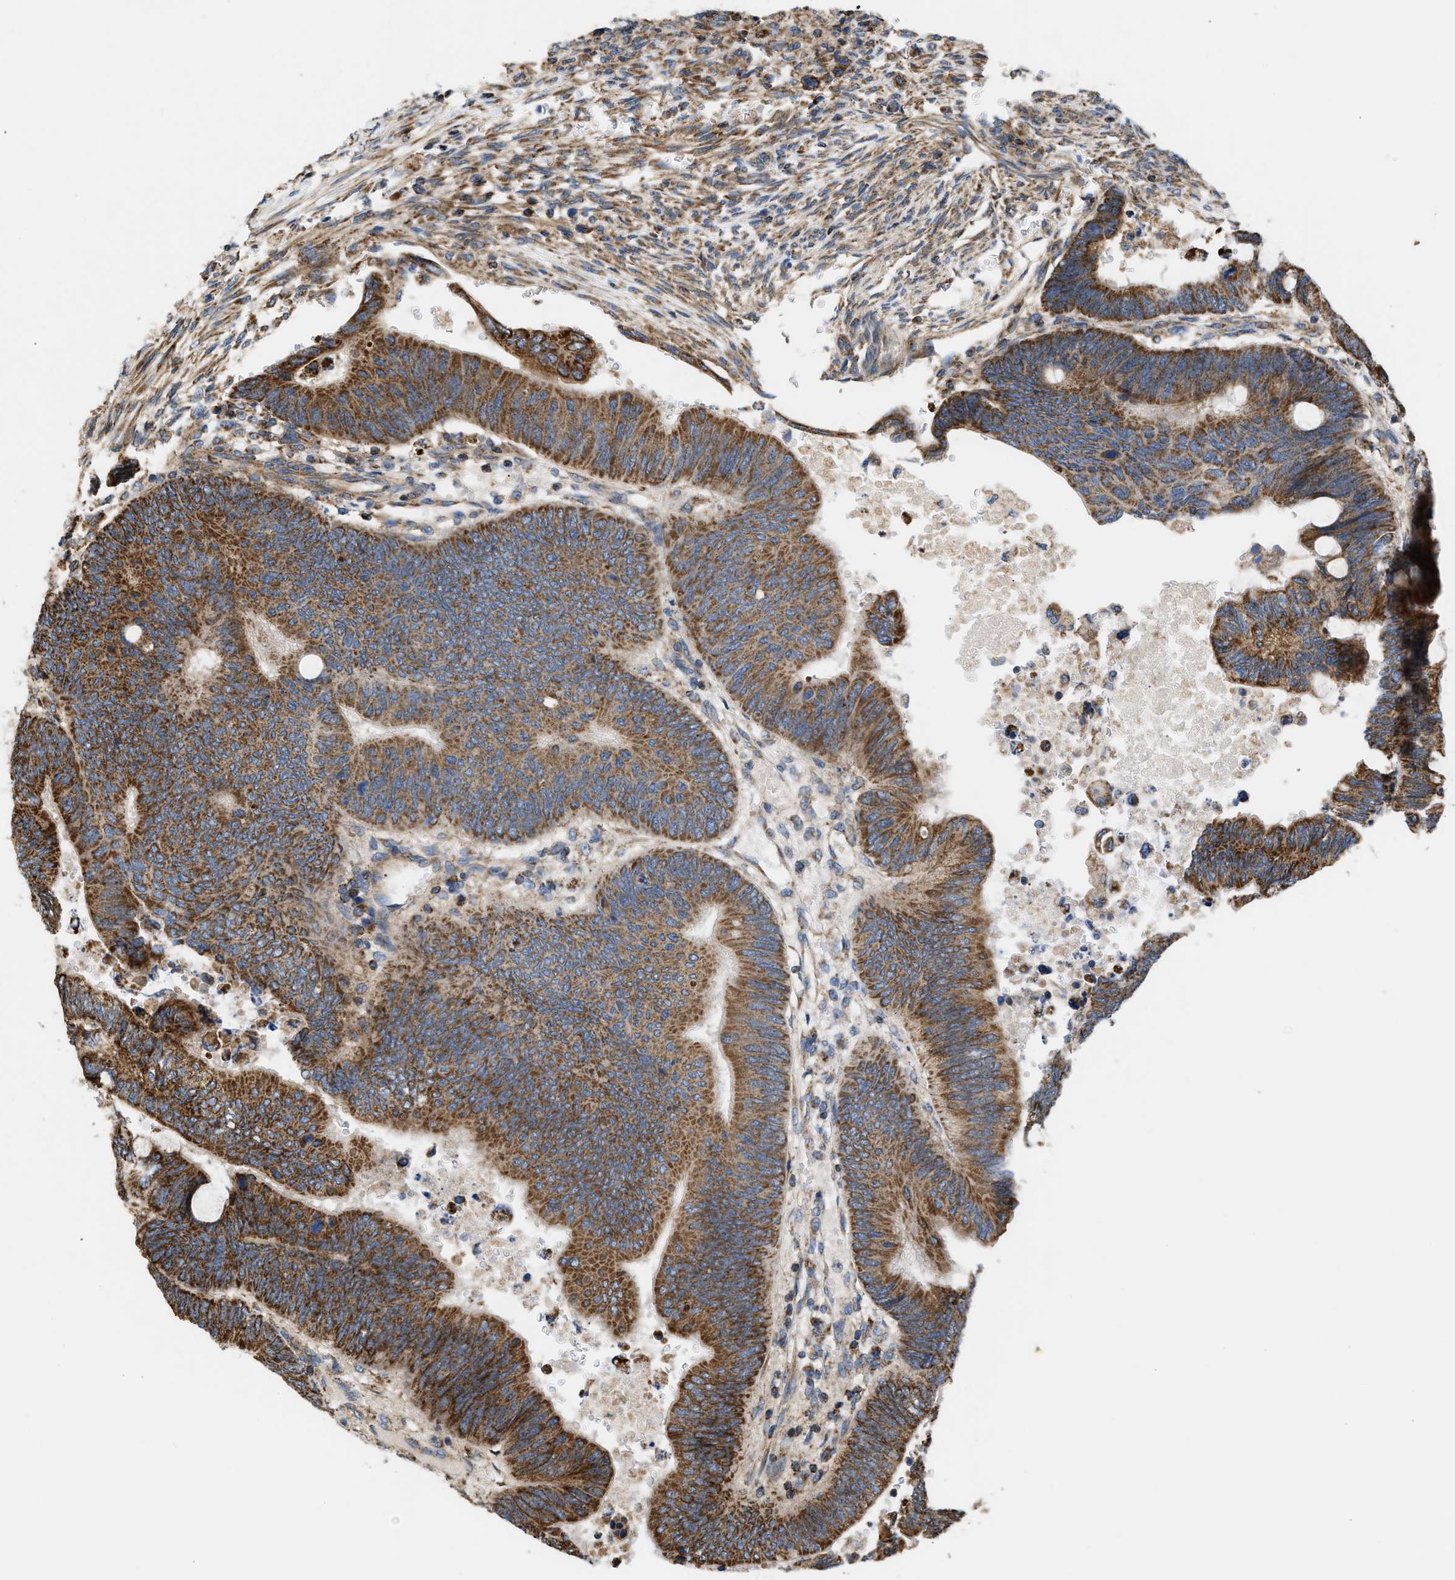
{"staining": {"intensity": "strong", "quantity": ">75%", "location": "cytoplasmic/membranous"}, "tissue": "colorectal cancer", "cell_type": "Tumor cells", "image_type": "cancer", "snomed": [{"axis": "morphology", "description": "Normal tissue, NOS"}, {"axis": "morphology", "description": "Adenocarcinoma, NOS"}, {"axis": "topography", "description": "Rectum"}, {"axis": "topography", "description": "Peripheral nerve tissue"}], "caption": "A brown stain highlights strong cytoplasmic/membranous expression of a protein in colorectal cancer tumor cells.", "gene": "OPTN", "patient": {"sex": "male", "age": 92}}